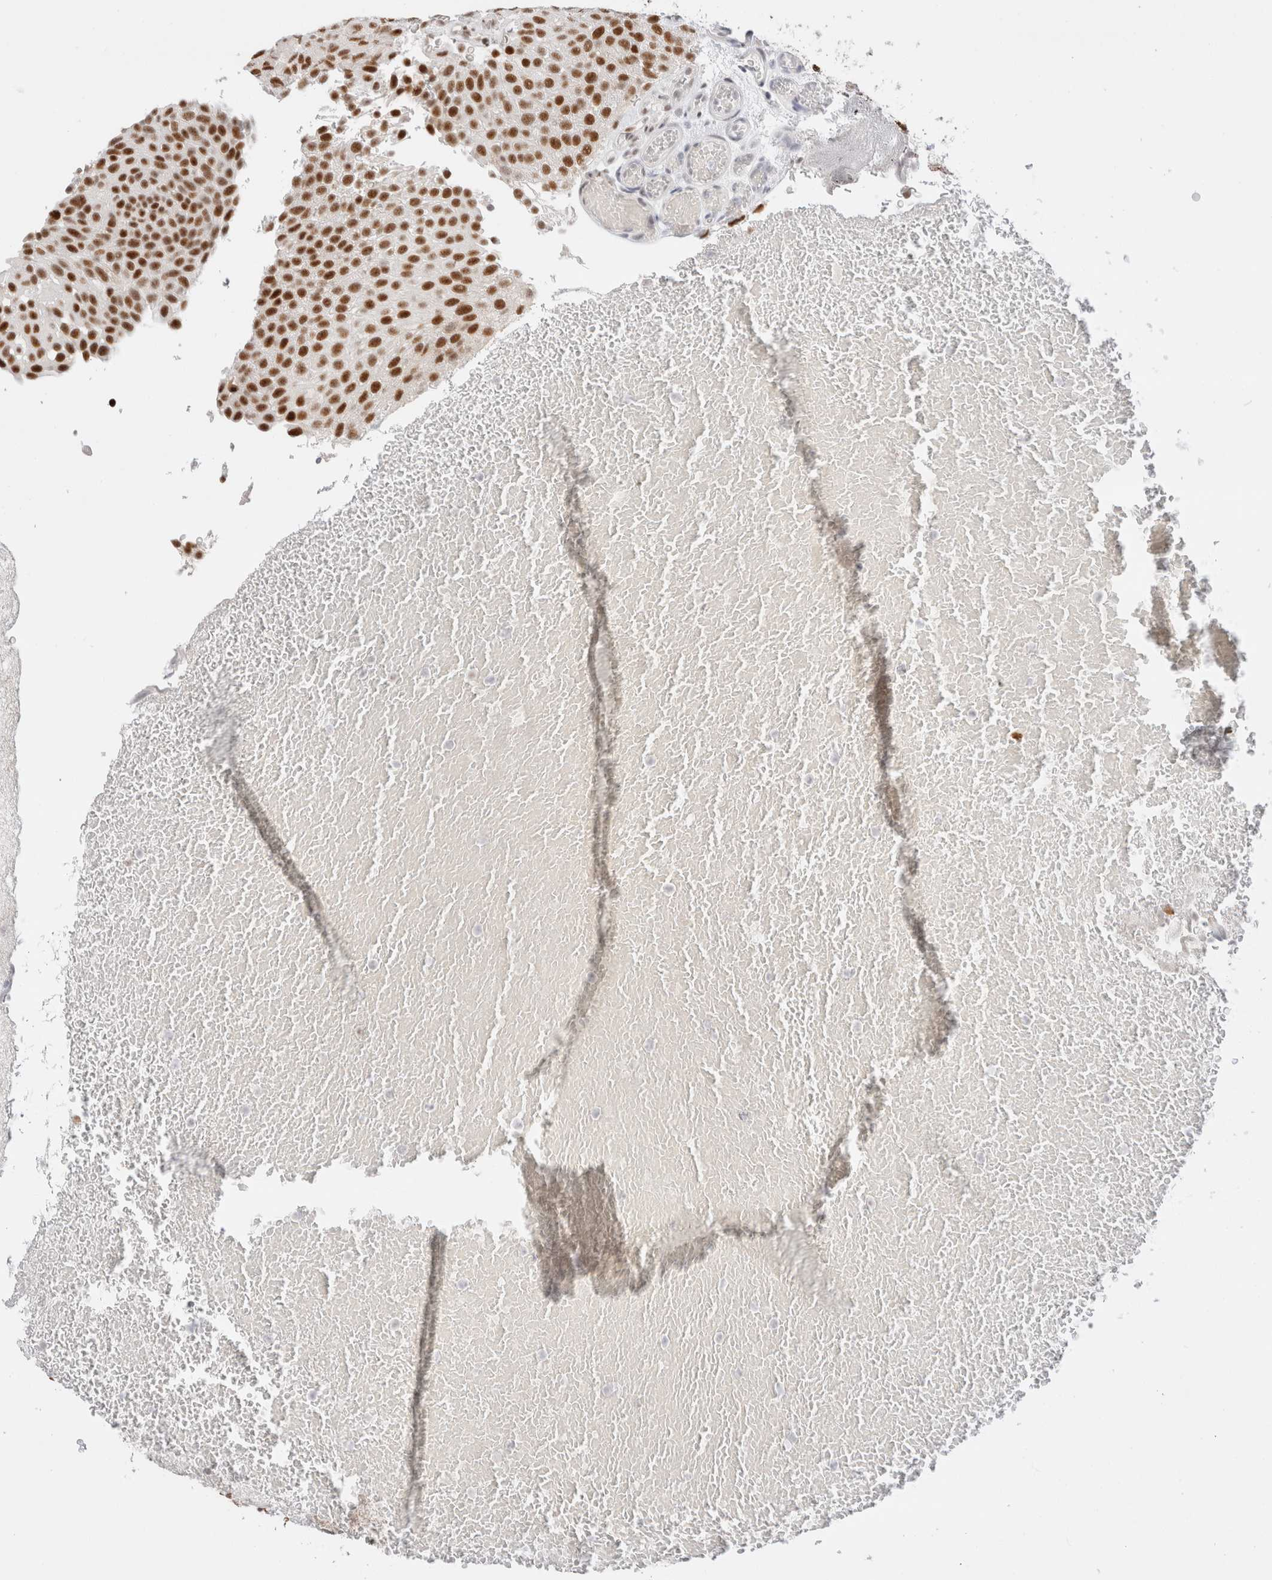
{"staining": {"intensity": "strong", "quantity": ">75%", "location": "nuclear"}, "tissue": "urothelial cancer", "cell_type": "Tumor cells", "image_type": "cancer", "snomed": [{"axis": "morphology", "description": "Urothelial carcinoma, Low grade"}, {"axis": "topography", "description": "Urinary bladder"}], "caption": "Brown immunohistochemical staining in urothelial cancer displays strong nuclear staining in approximately >75% of tumor cells. (DAB (3,3'-diaminobenzidine) = brown stain, brightfield microscopy at high magnification).", "gene": "ZNF282", "patient": {"sex": "male", "age": 78}}